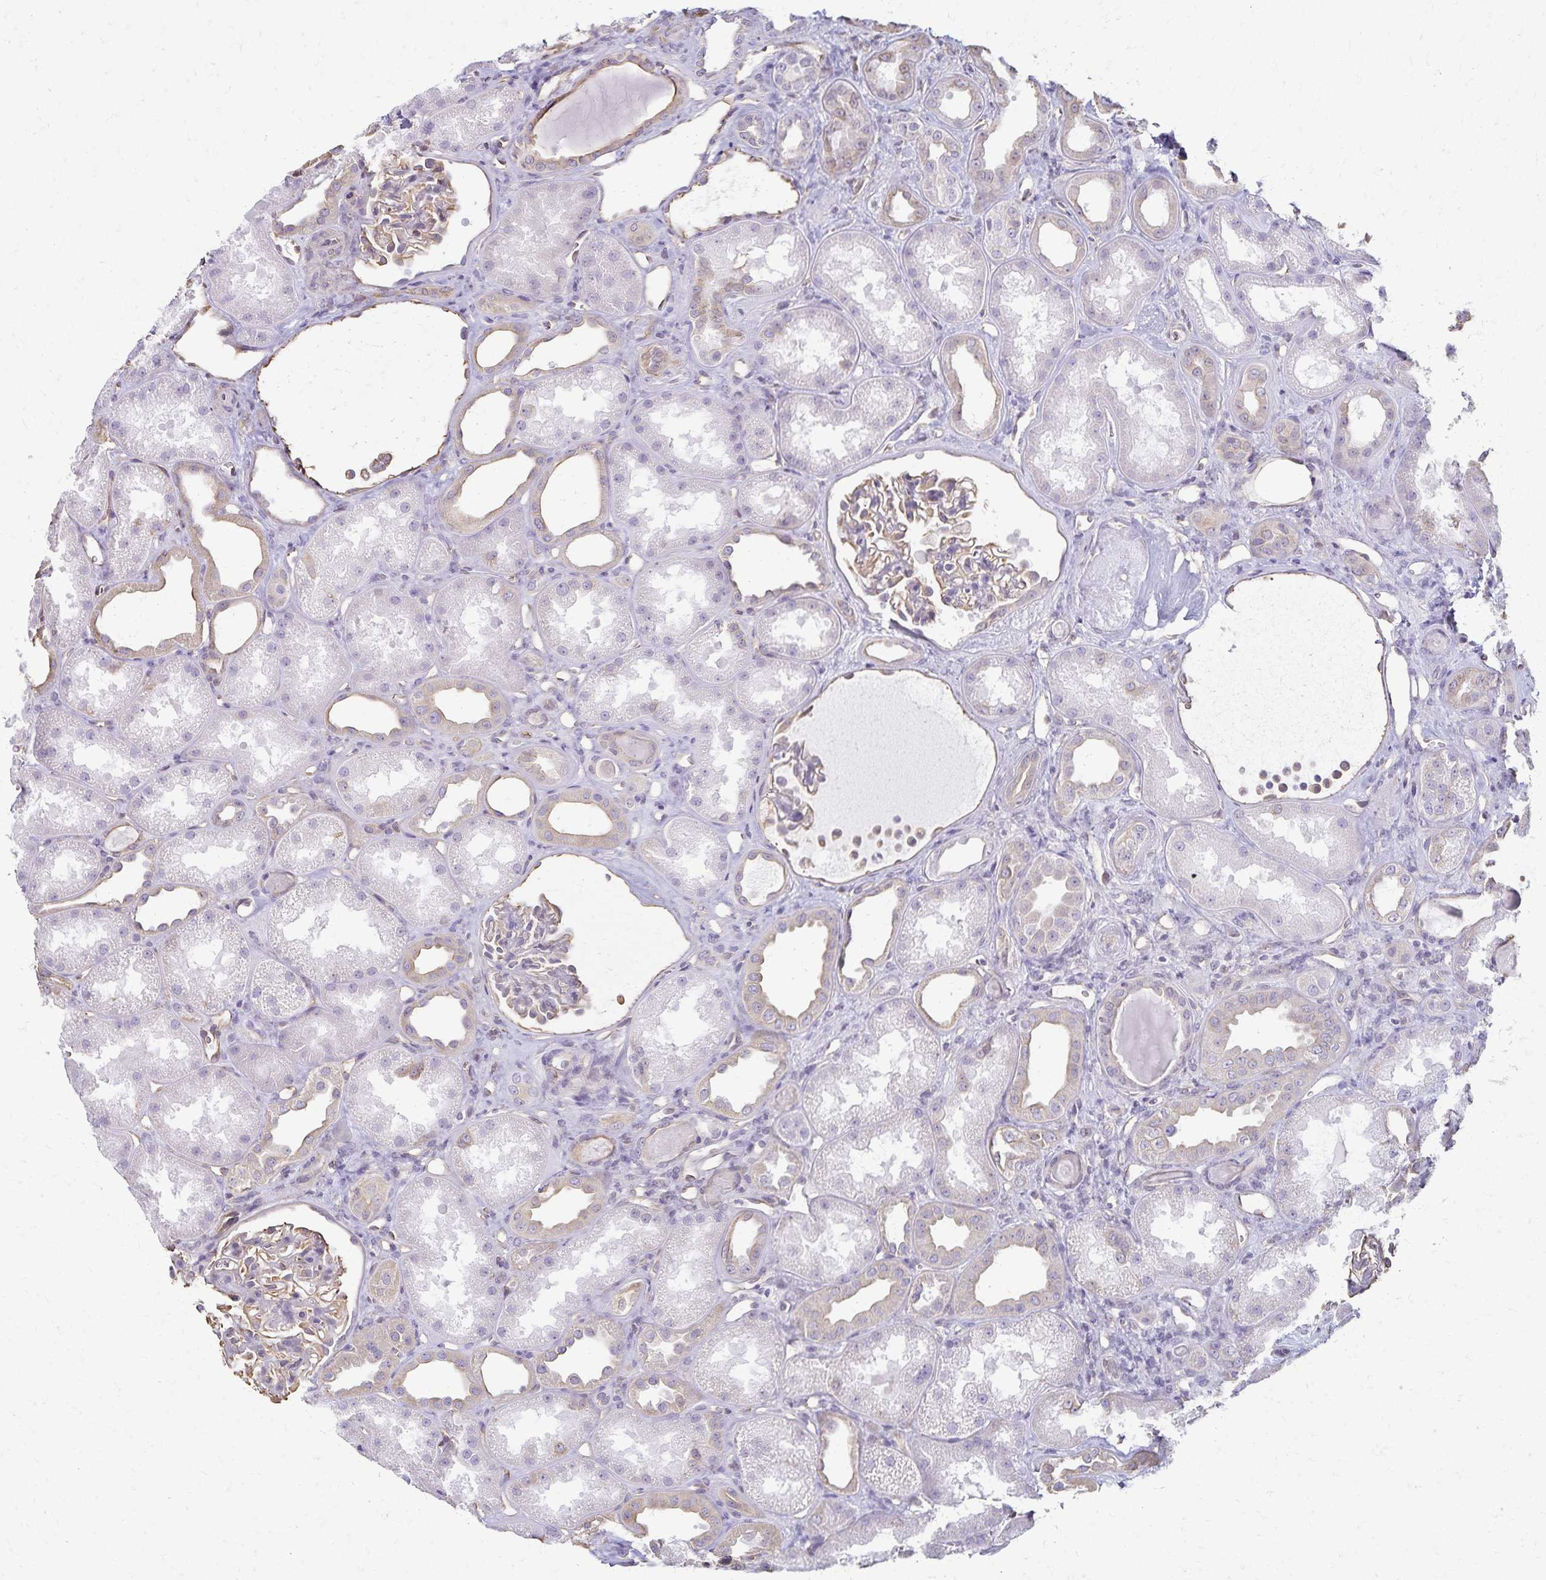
{"staining": {"intensity": "weak", "quantity": "<25%", "location": "cytoplasmic/membranous"}, "tissue": "kidney", "cell_type": "Cells in glomeruli", "image_type": "normal", "snomed": [{"axis": "morphology", "description": "Normal tissue, NOS"}, {"axis": "topography", "description": "Kidney"}], "caption": "DAB (3,3'-diaminobenzidine) immunohistochemical staining of unremarkable human kidney shows no significant positivity in cells in glomeruli.", "gene": "KISS1", "patient": {"sex": "male", "age": 61}}